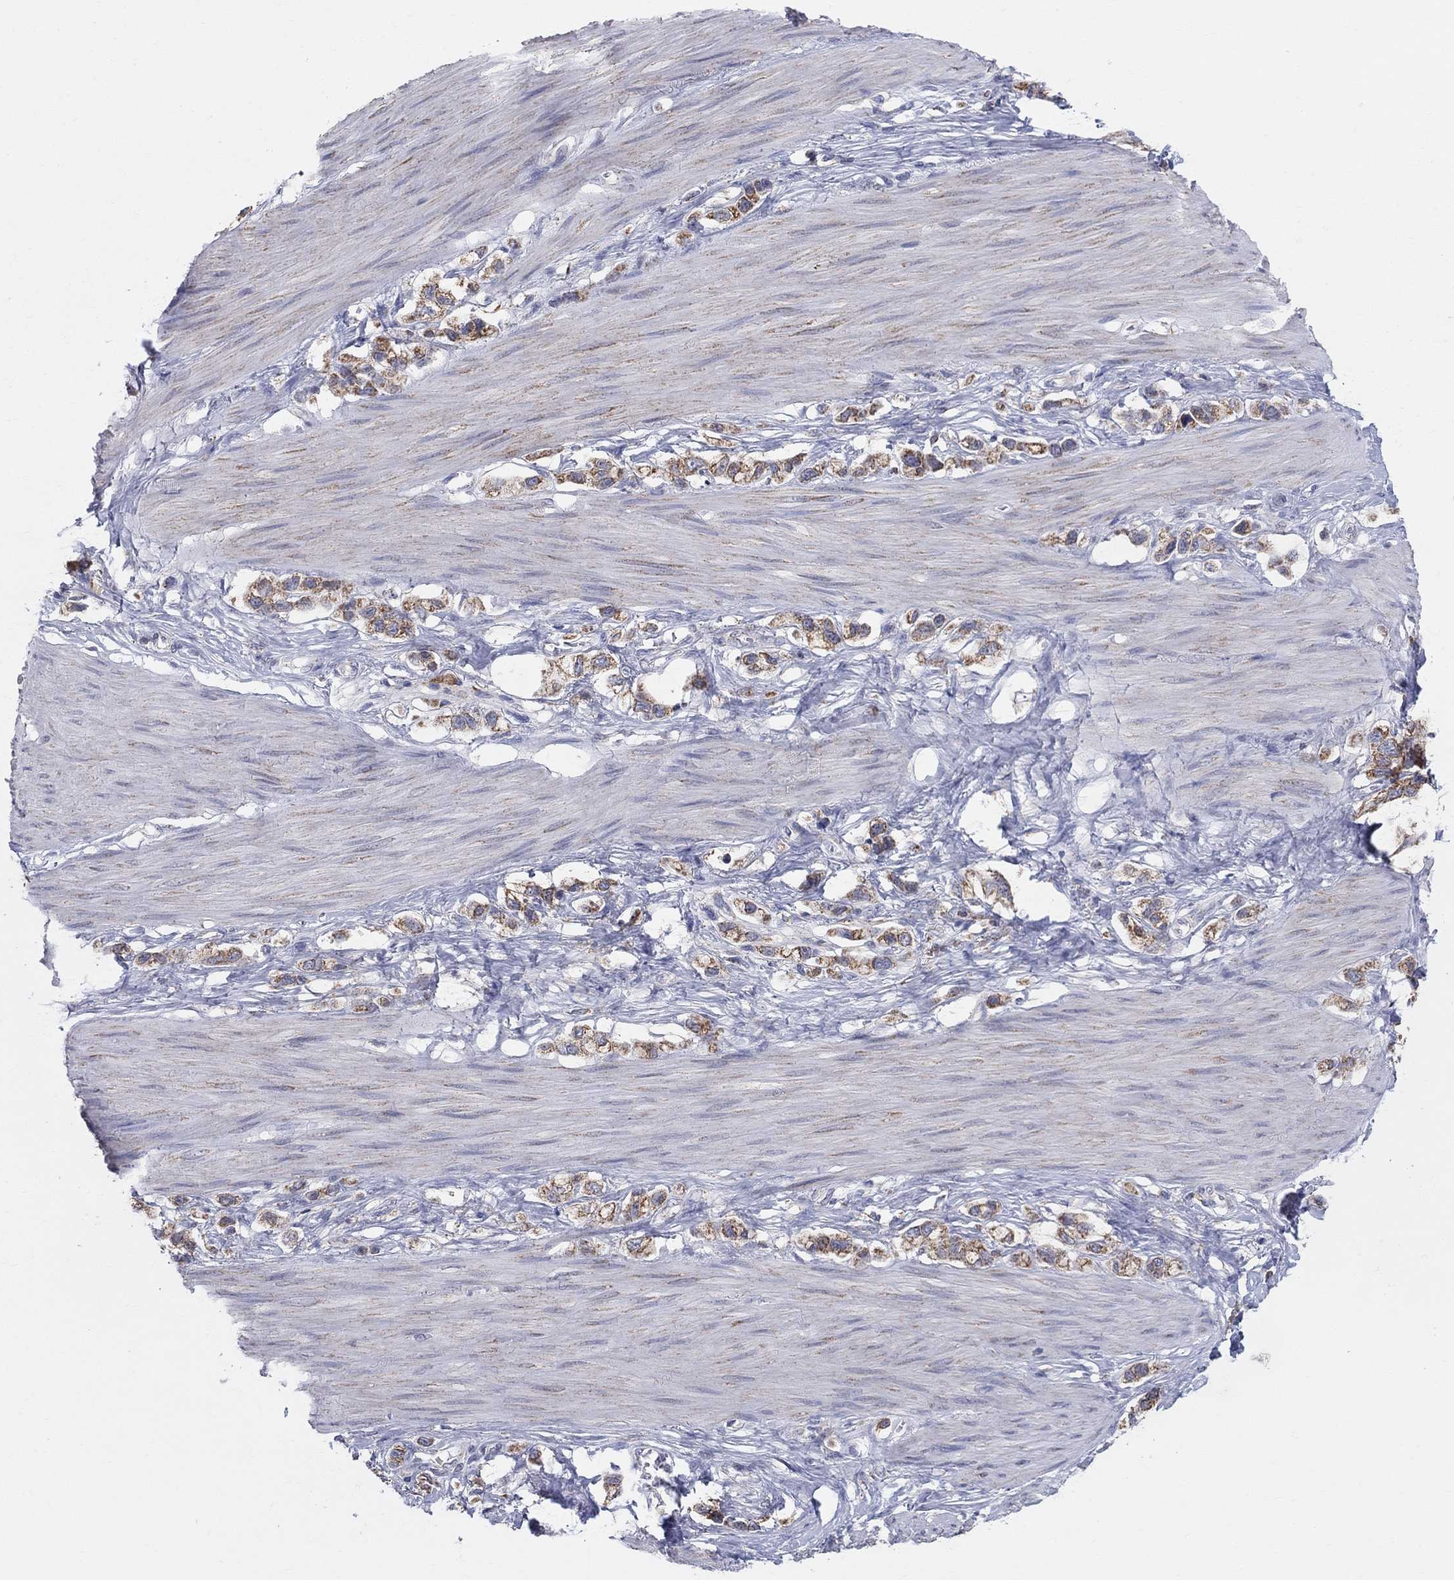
{"staining": {"intensity": "moderate", "quantity": ">75%", "location": "cytoplasmic/membranous"}, "tissue": "stomach cancer", "cell_type": "Tumor cells", "image_type": "cancer", "snomed": [{"axis": "morphology", "description": "Normal tissue, NOS"}, {"axis": "morphology", "description": "Adenocarcinoma, NOS"}, {"axis": "morphology", "description": "Adenocarcinoma, High grade"}, {"axis": "topography", "description": "Stomach, upper"}, {"axis": "topography", "description": "Stomach"}], "caption": "A histopathology image of human stomach adenocarcinoma (high-grade) stained for a protein exhibits moderate cytoplasmic/membranous brown staining in tumor cells.", "gene": "KISS1R", "patient": {"sex": "female", "age": 65}}